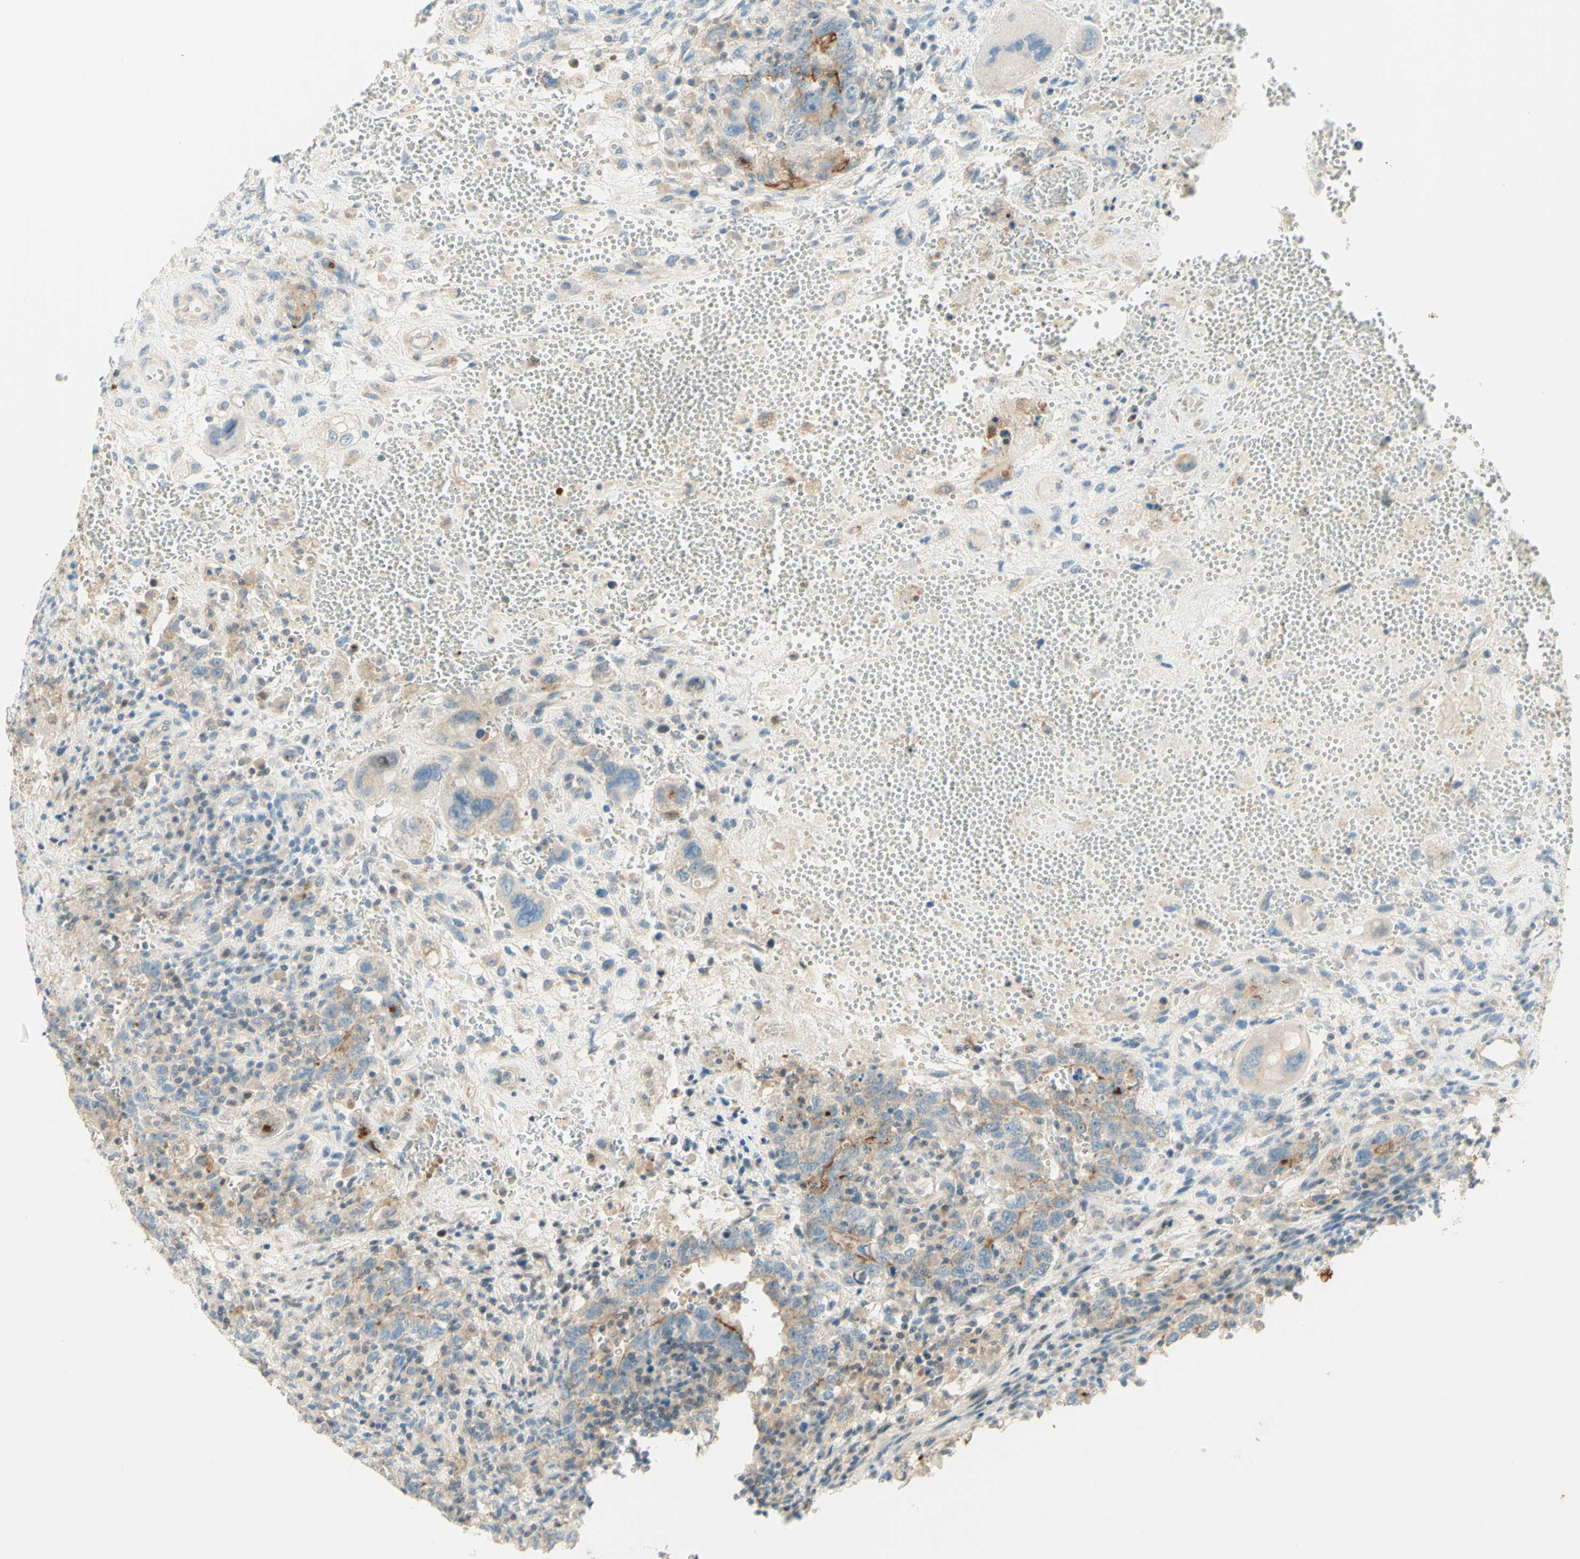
{"staining": {"intensity": "weak", "quantity": "25%-75%", "location": "cytoplasmic/membranous"}, "tissue": "testis cancer", "cell_type": "Tumor cells", "image_type": "cancer", "snomed": [{"axis": "morphology", "description": "Carcinoma, Embryonal, NOS"}, {"axis": "topography", "description": "Testis"}], "caption": "Testis cancer stained with a brown dye shows weak cytoplasmic/membranous positive positivity in about 25%-75% of tumor cells.", "gene": "PROM1", "patient": {"sex": "male", "age": 26}}